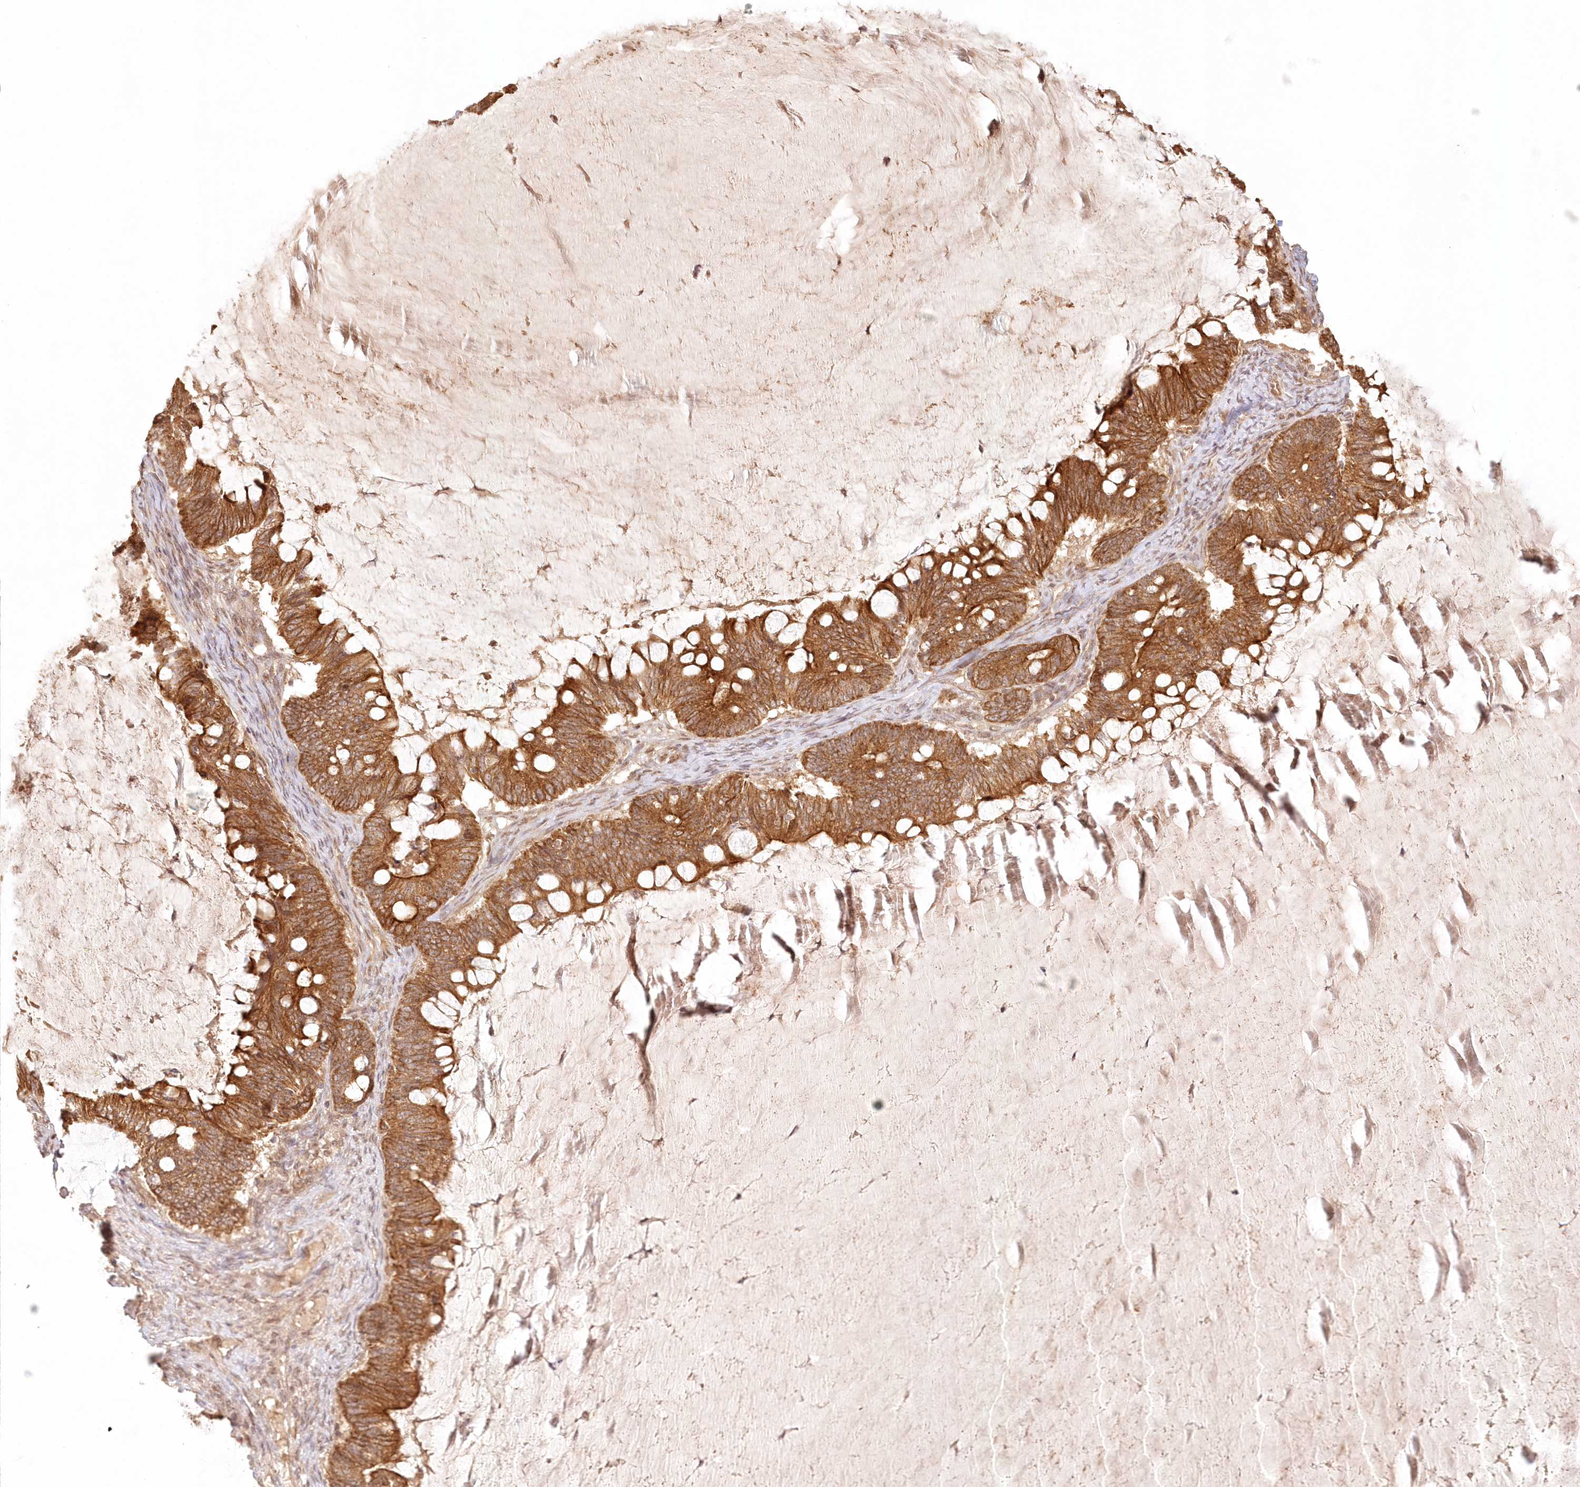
{"staining": {"intensity": "strong", "quantity": ">75%", "location": "cytoplasmic/membranous"}, "tissue": "ovarian cancer", "cell_type": "Tumor cells", "image_type": "cancer", "snomed": [{"axis": "morphology", "description": "Cystadenocarcinoma, mucinous, NOS"}, {"axis": "topography", "description": "Ovary"}], "caption": "Human mucinous cystadenocarcinoma (ovarian) stained for a protein (brown) demonstrates strong cytoplasmic/membranous positive expression in approximately >75% of tumor cells.", "gene": "KIAA0232", "patient": {"sex": "female", "age": 61}}